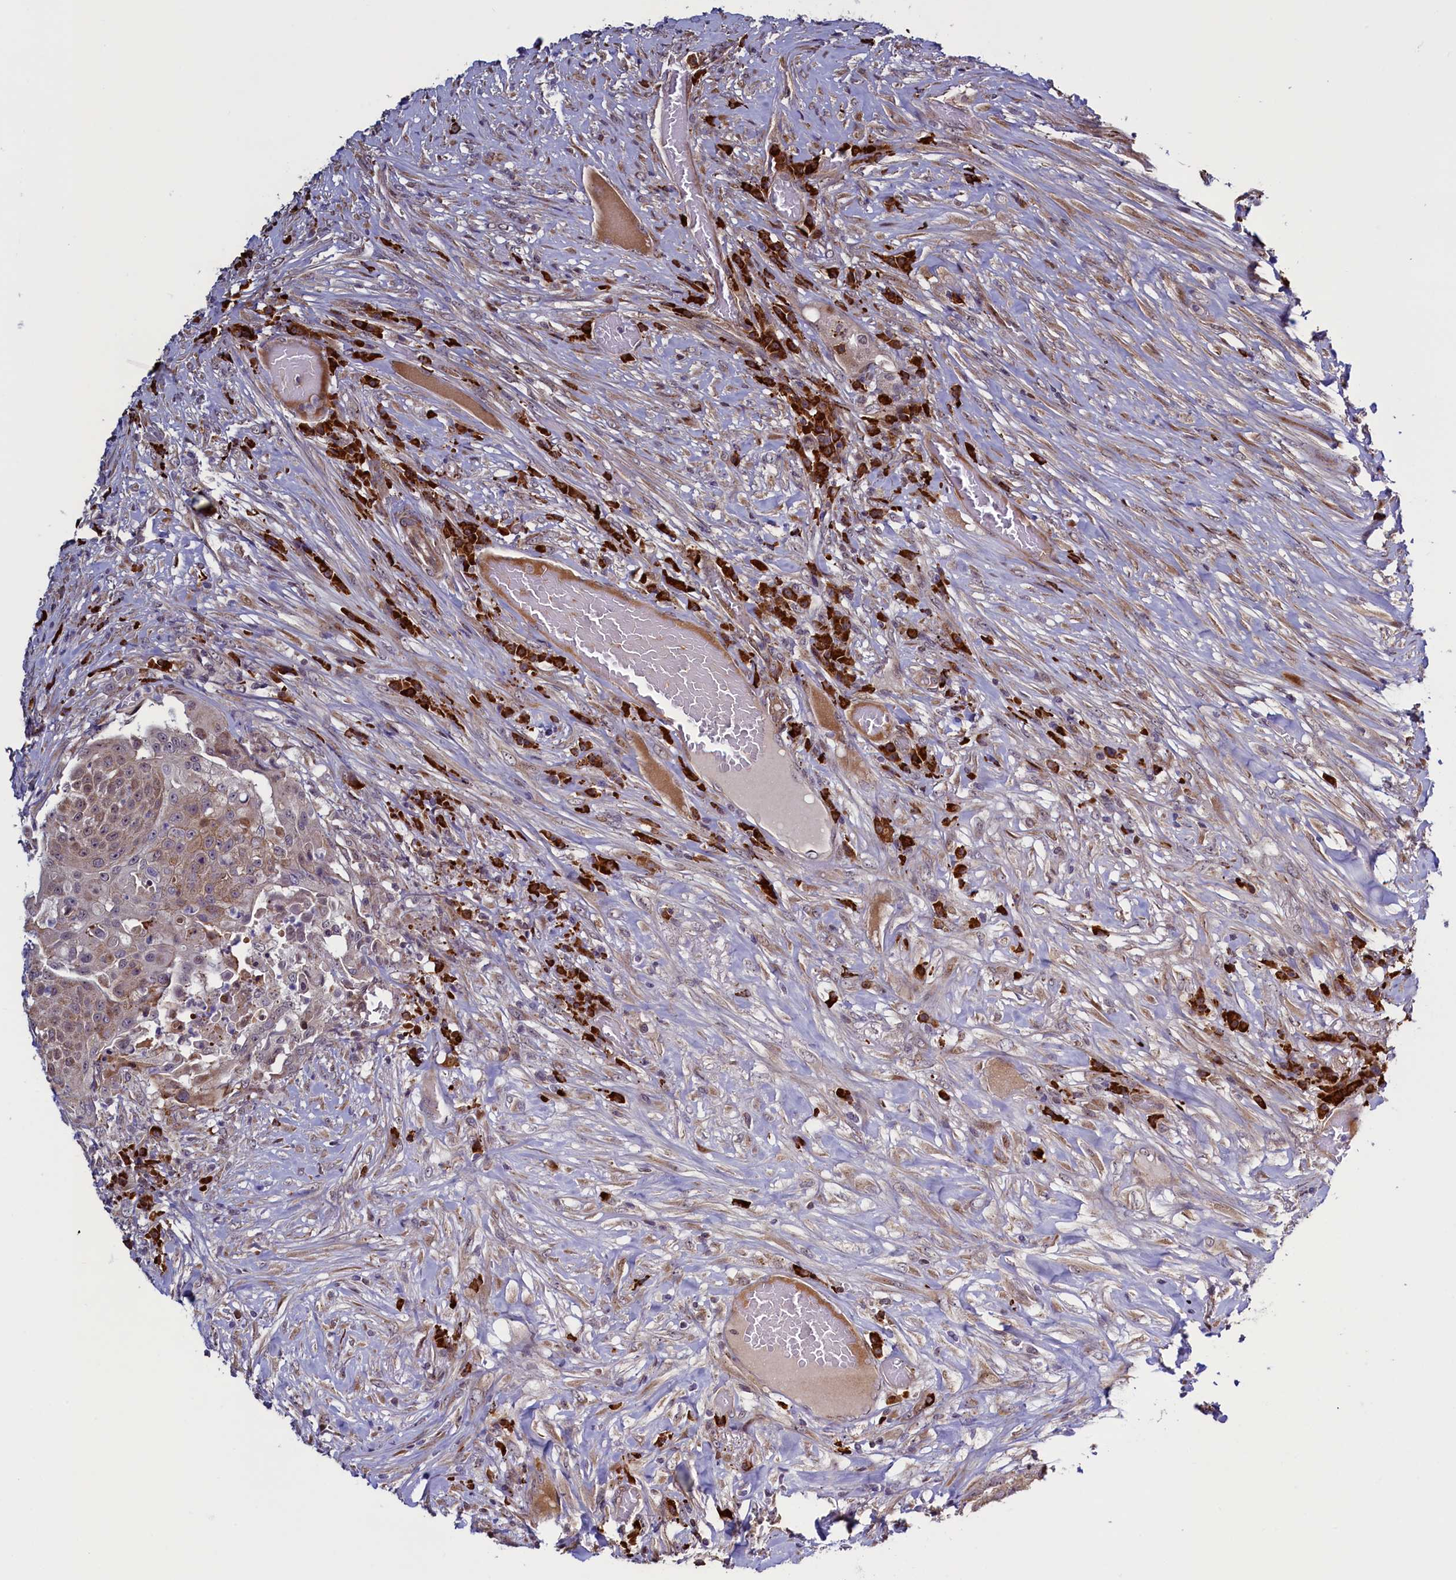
{"staining": {"intensity": "moderate", "quantity": ">75%", "location": "cytoplasmic/membranous"}, "tissue": "urothelial cancer", "cell_type": "Tumor cells", "image_type": "cancer", "snomed": [{"axis": "morphology", "description": "Urothelial carcinoma, High grade"}, {"axis": "topography", "description": "Urinary bladder"}], "caption": "Immunohistochemical staining of high-grade urothelial carcinoma displays medium levels of moderate cytoplasmic/membranous expression in about >75% of tumor cells.", "gene": "RBFA", "patient": {"sex": "female", "age": 63}}